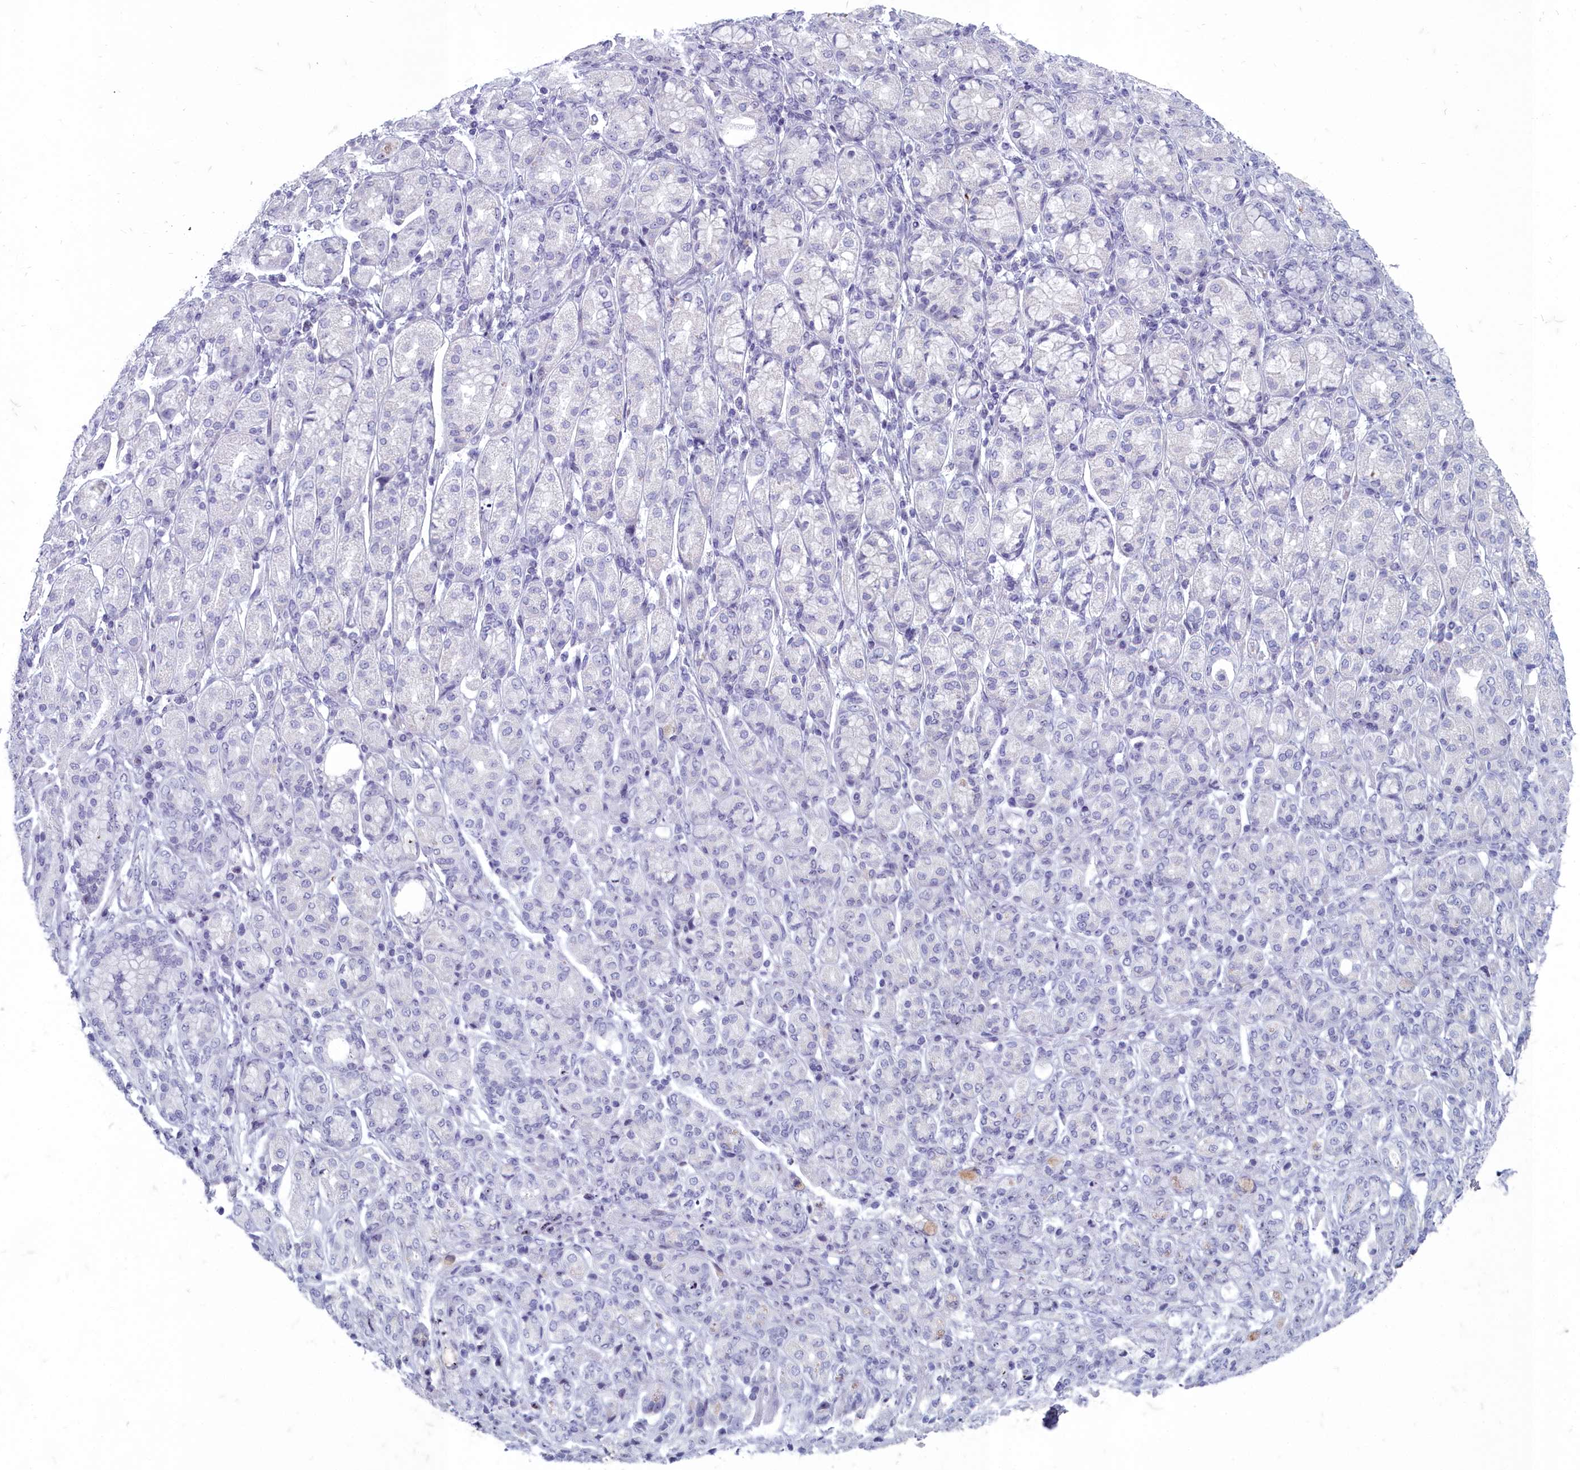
{"staining": {"intensity": "negative", "quantity": "none", "location": "none"}, "tissue": "stomach cancer", "cell_type": "Tumor cells", "image_type": "cancer", "snomed": [{"axis": "morphology", "description": "Adenocarcinoma, NOS"}, {"axis": "topography", "description": "Stomach"}], "caption": "Adenocarcinoma (stomach) was stained to show a protein in brown. There is no significant expression in tumor cells.", "gene": "INSYN2A", "patient": {"sex": "female", "age": 79}}